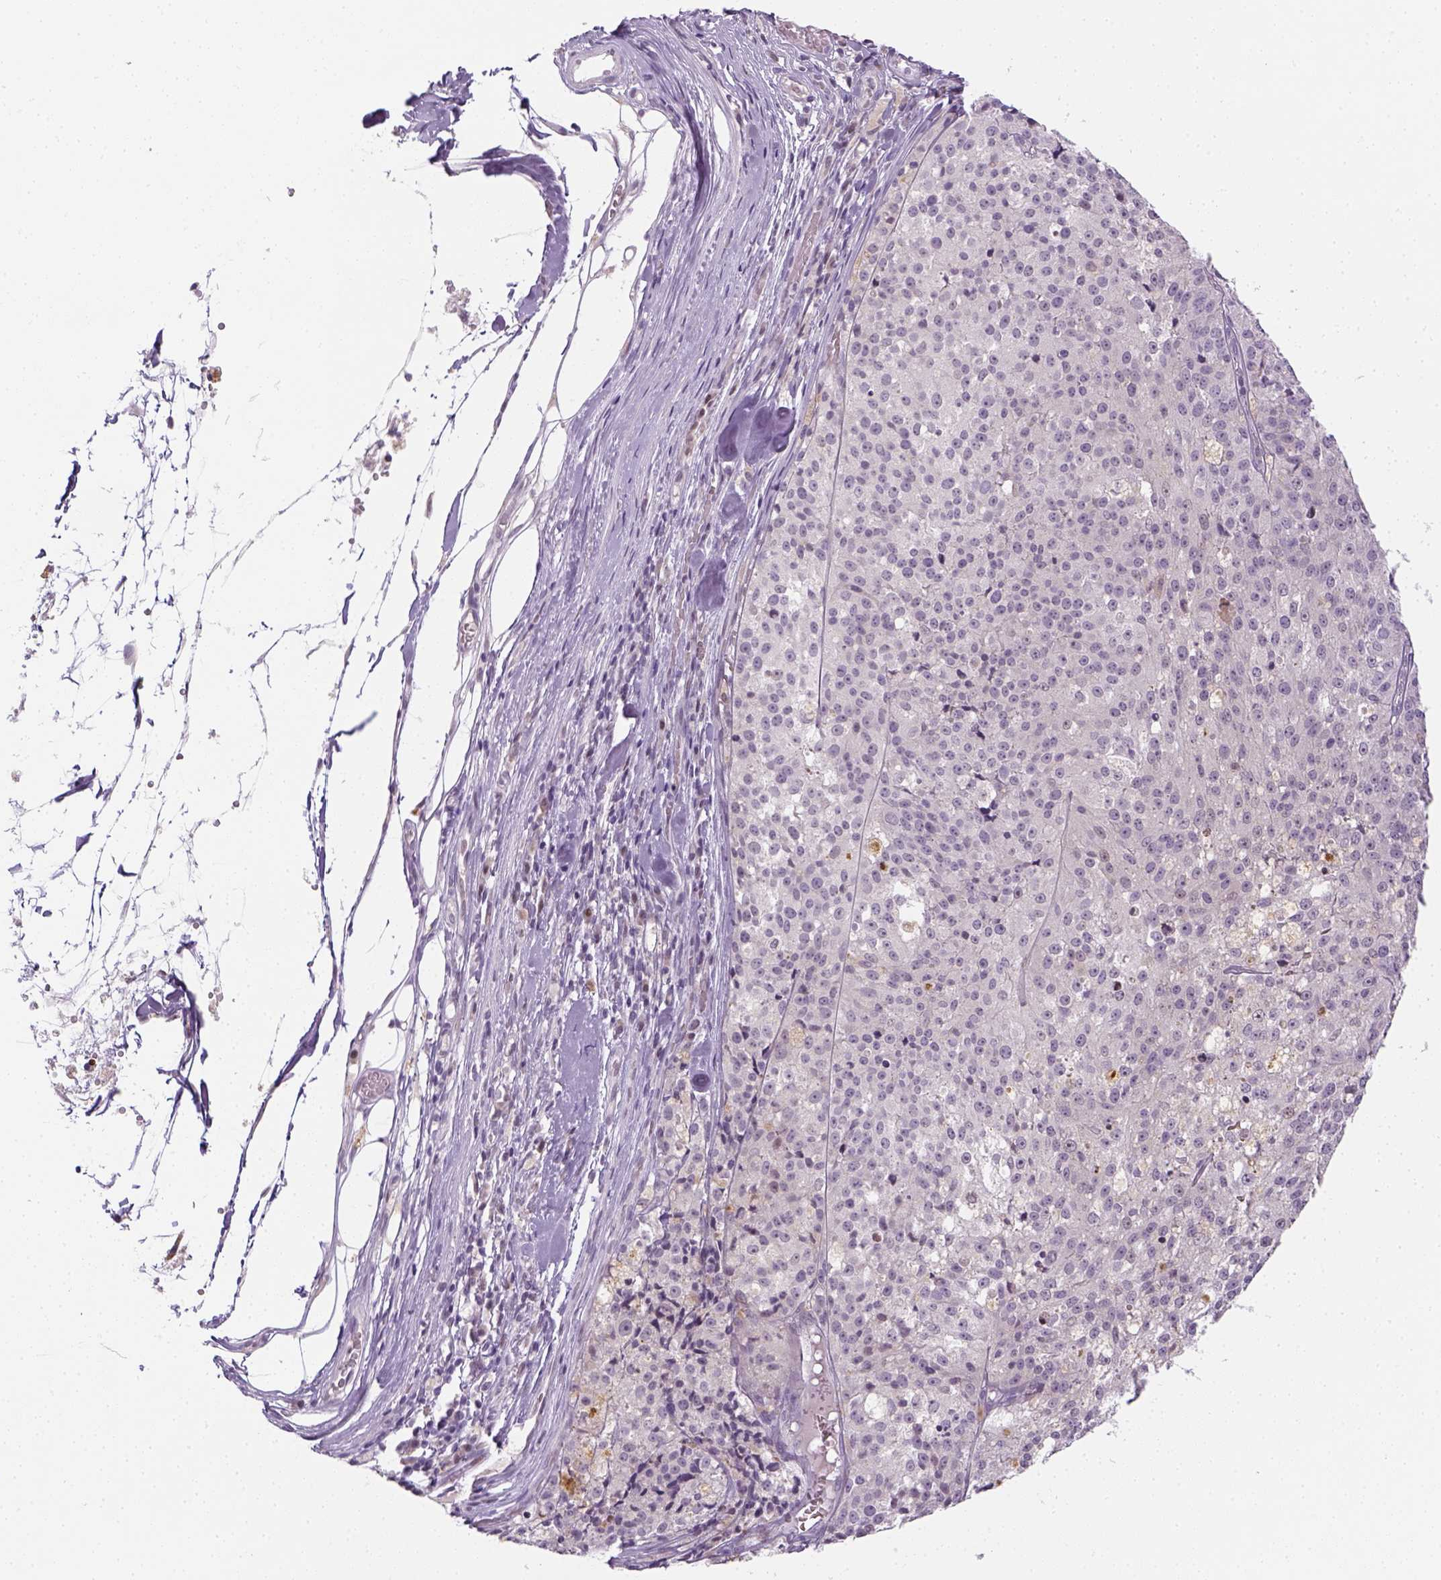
{"staining": {"intensity": "negative", "quantity": "none", "location": "none"}, "tissue": "melanoma", "cell_type": "Tumor cells", "image_type": "cancer", "snomed": [{"axis": "morphology", "description": "Malignant melanoma, Metastatic site"}, {"axis": "topography", "description": "Lymph node"}], "caption": "Tumor cells show no significant protein positivity in melanoma. (DAB immunohistochemistry with hematoxylin counter stain).", "gene": "MAGEB3", "patient": {"sex": "female", "age": 64}}